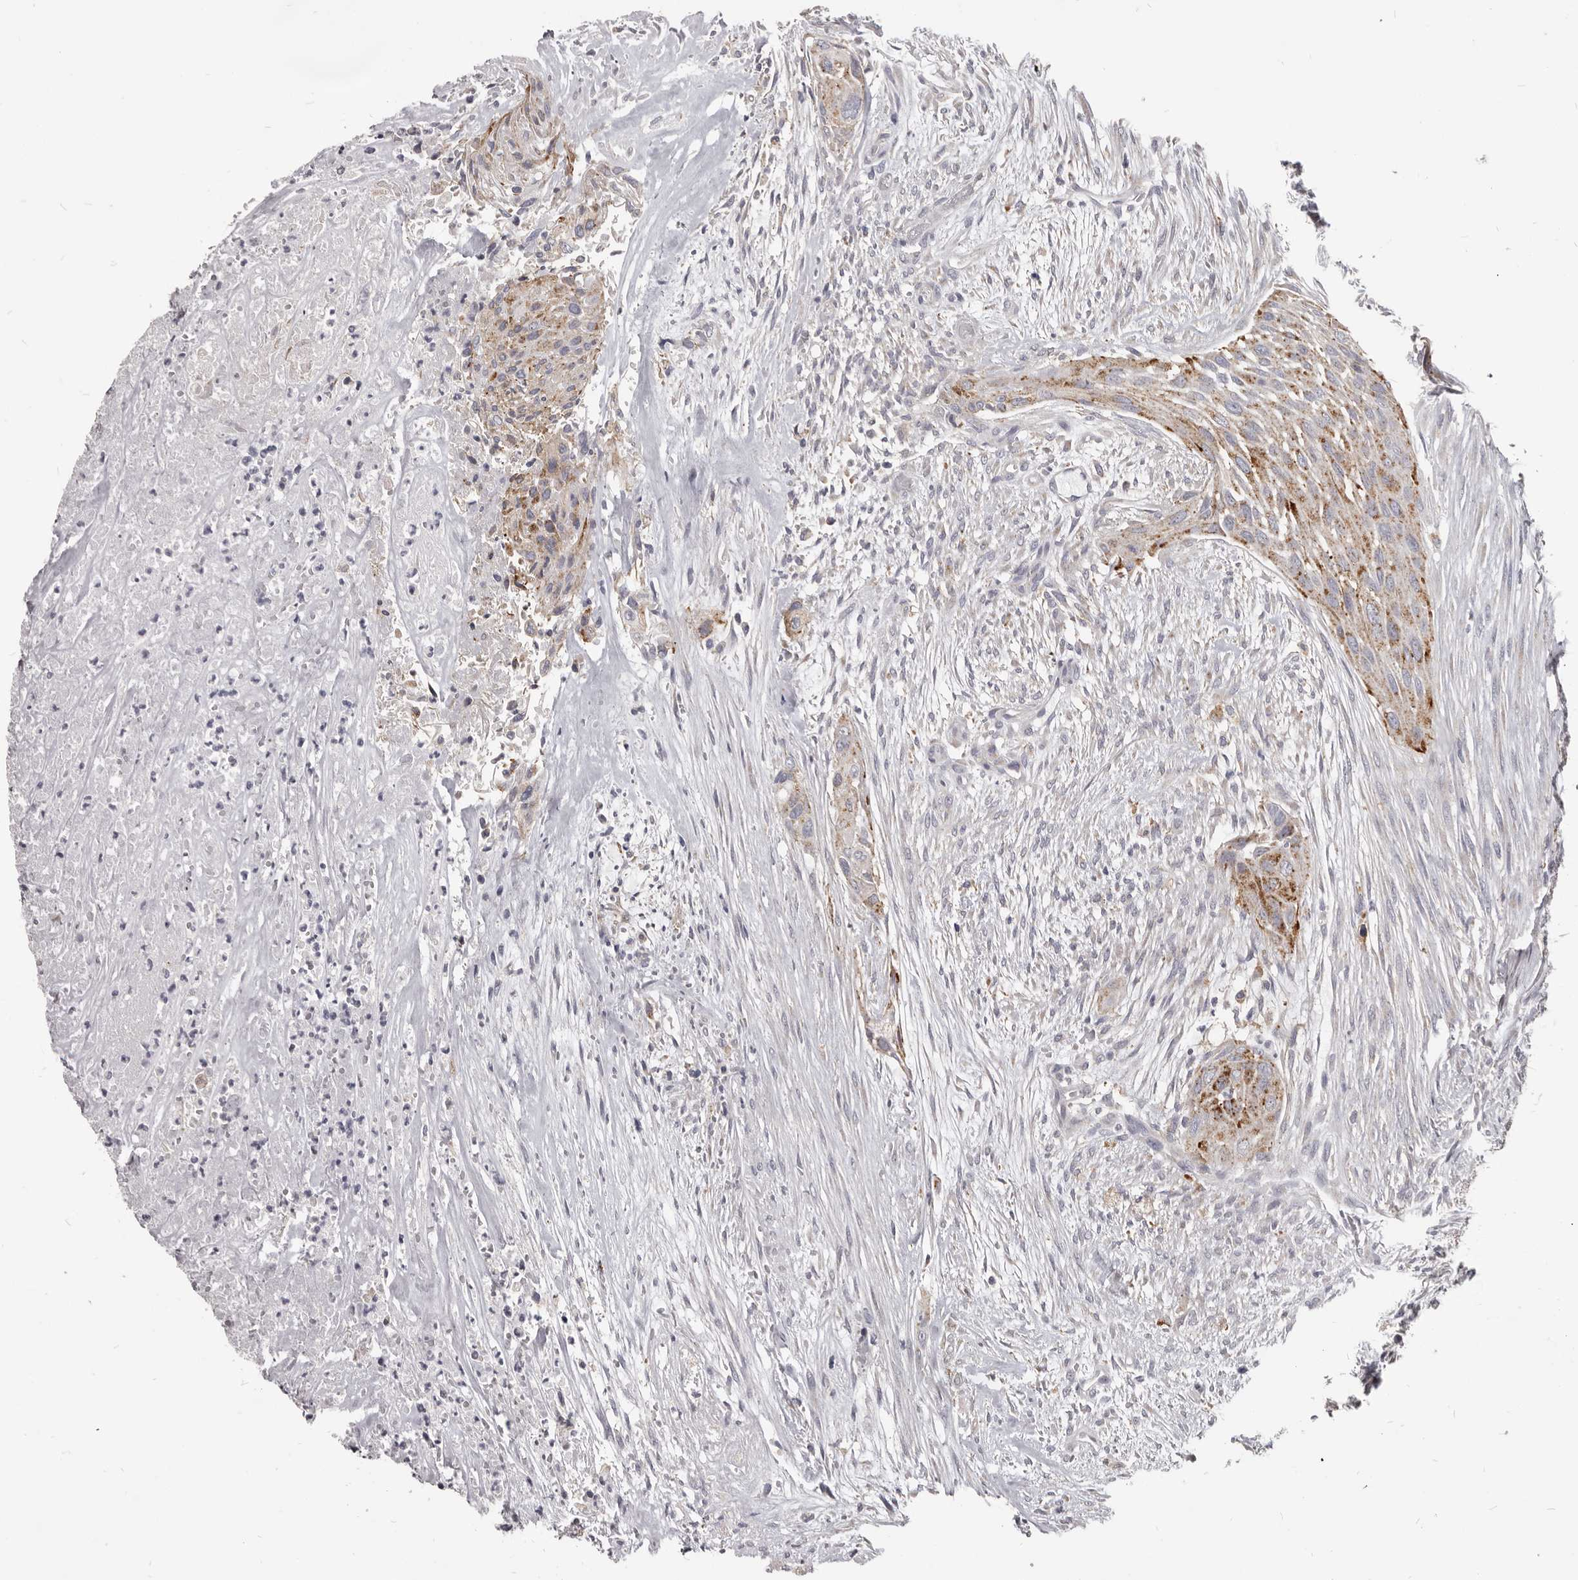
{"staining": {"intensity": "moderate", "quantity": "25%-75%", "location": "cytoplasmic/membranous"}, "tissue": "urothelial cancer", "cell_type": "Tumor cells", "image_type": "cancer", "snomed": [{"axis": "morphology", "description": "Urothelial carcinoma, High grade"}, {"axis": "topography", "description": "Urinary bladder"}], "caption": "Immunohistochemical staining of urothelial carcinoma (high-grade) reveals medium levels of moderate cytoplasmic/membranous positivity in approximately 25%-75% of tumor cells.", "gene": "PI4K2A", "patient": {"sex": "male", "age": 35}}